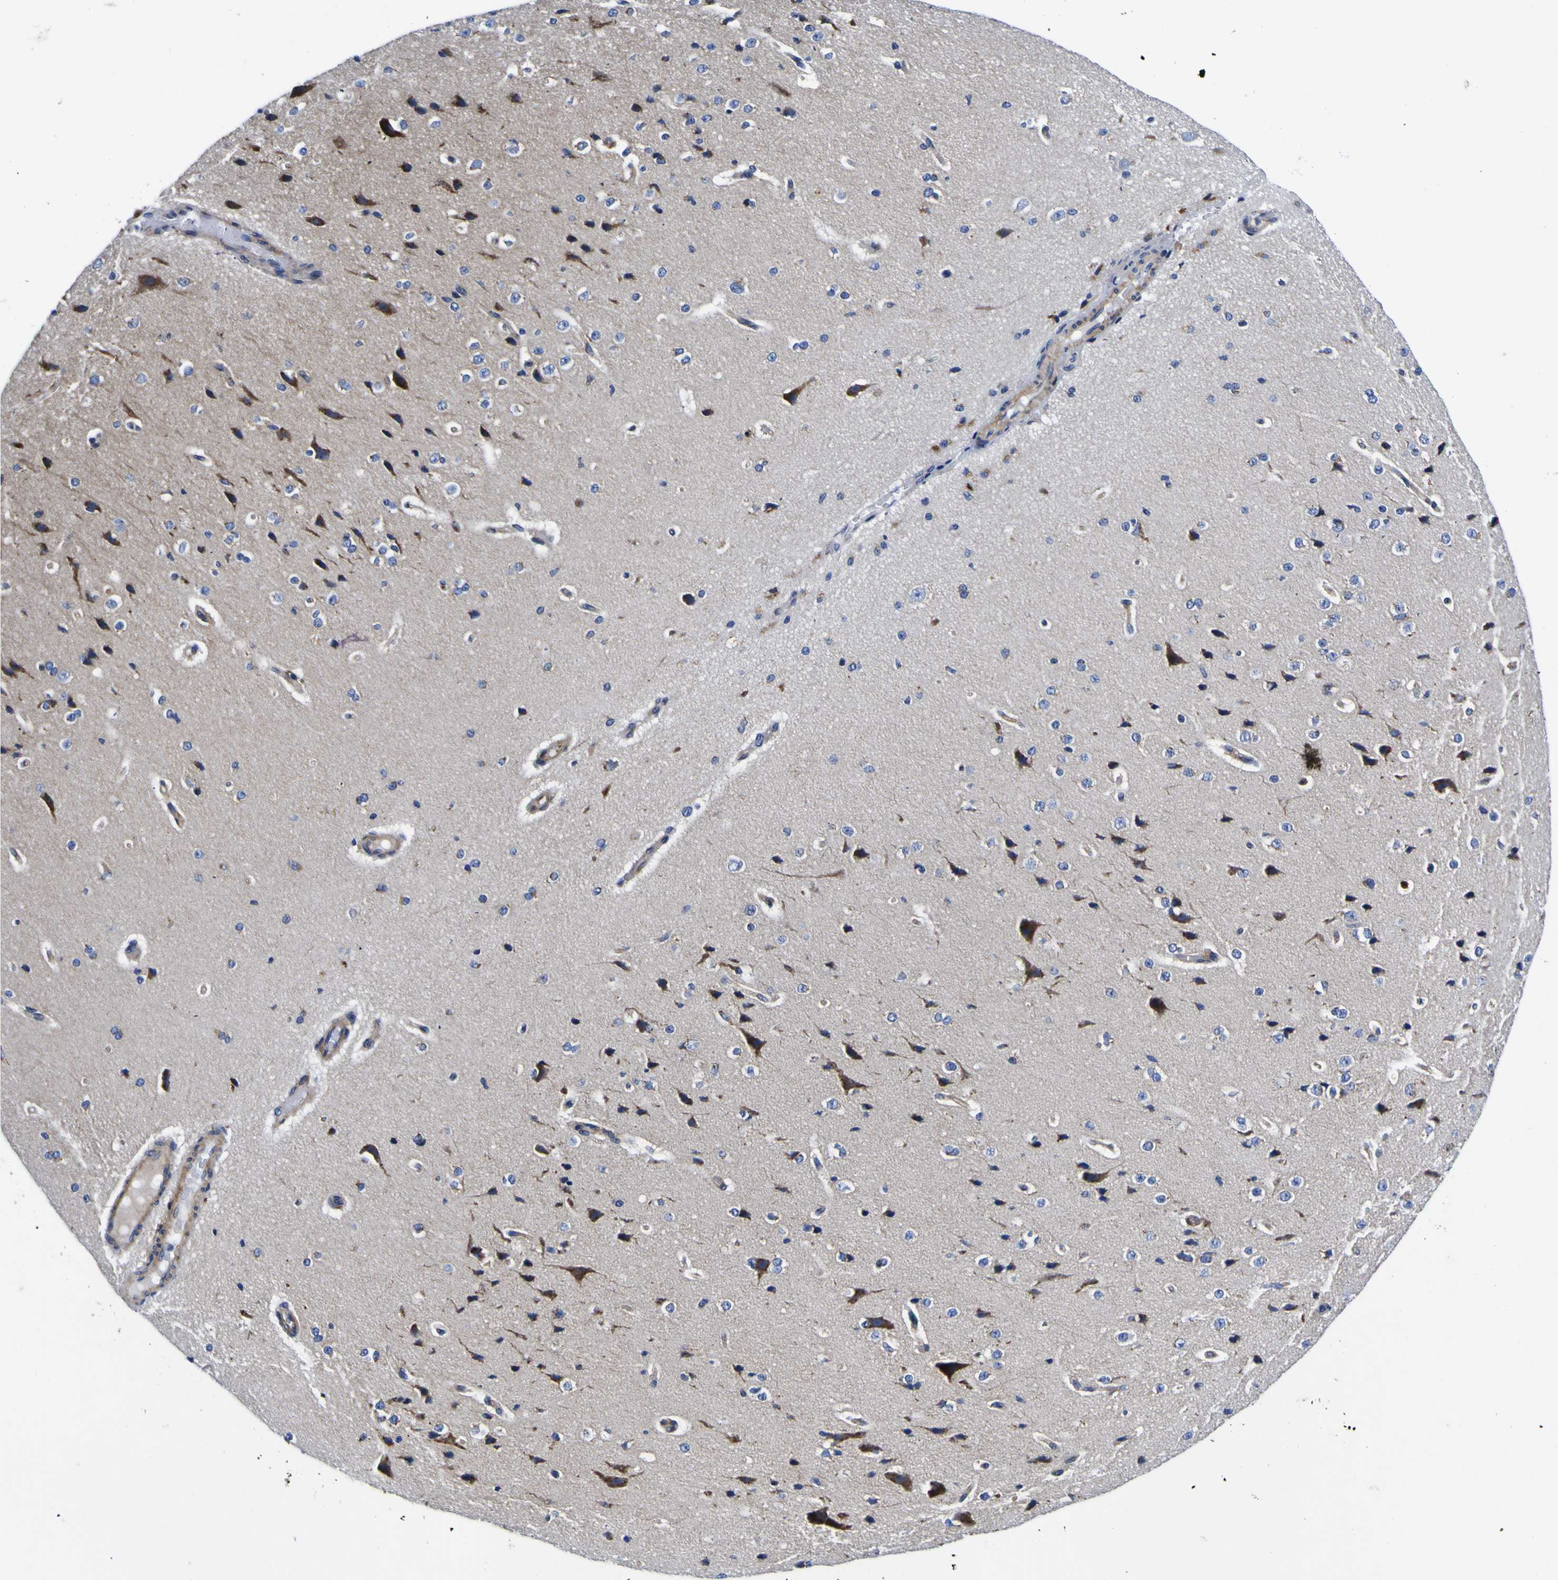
{"staining": {"intensity": "negative", "quantity": "none", "location": "none"}, "tissue": "cerebral cortex", "cell_type": "Endothelial cells", "image_type": "normal", "snomed": [{"axis": "morphology", "description": "Normal tissue, NOS"}, {"axis": "topography", "description": "Brain"}], "caption": "The histopathology image exhibits no staining of endothelial cells in benign cerebral cortex.", "gene": "COA1", "patient": {"sex": "male", "age": 41}}